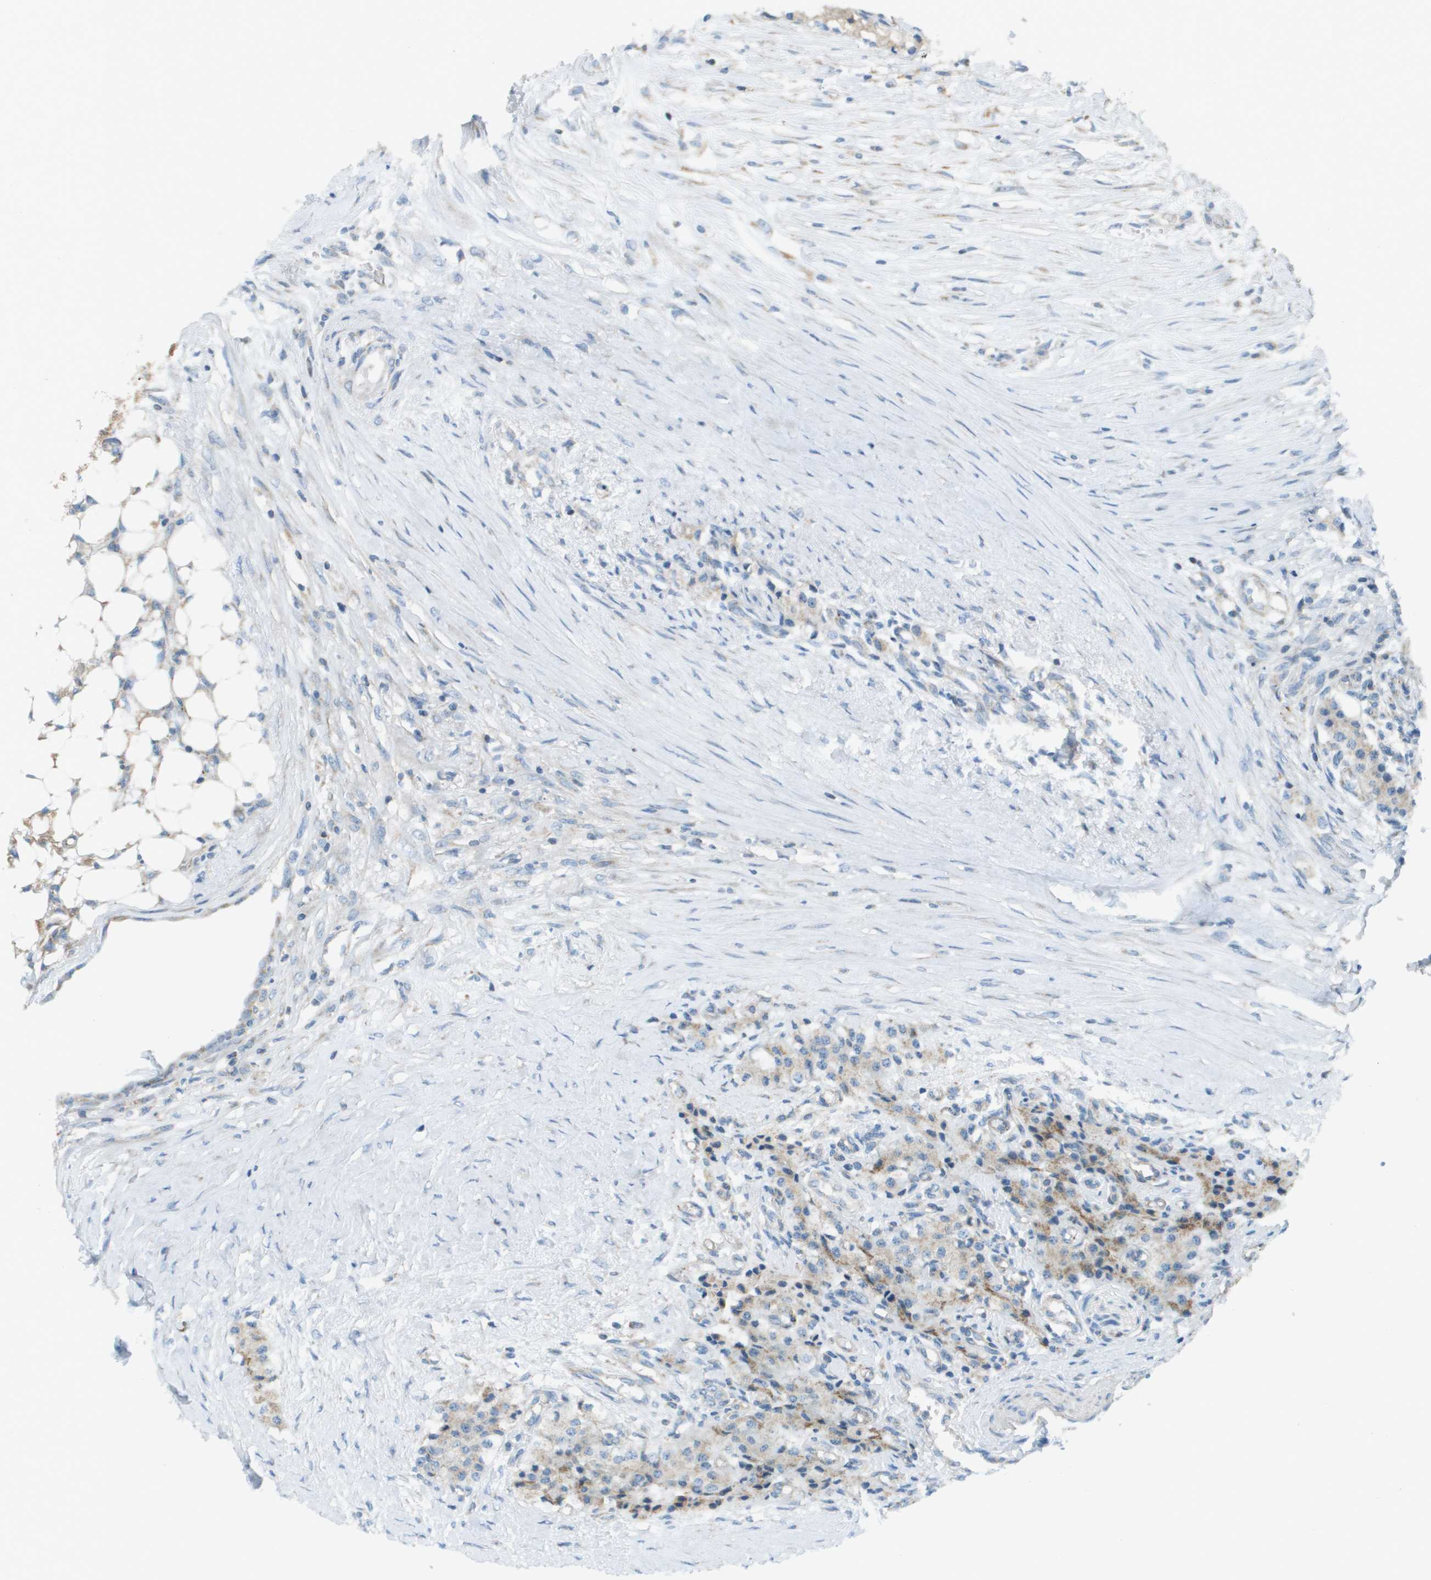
{"staining": {"intensity": "weak", "quantity": ">75%", "location": "cytoplasmic/membranous"}, "tissue": "carcinoid", "cell_type": "Tumor cells", "image_type": "cancer", "snomed": [{"axis": "morphology", "description": "Carcinoid, malignant, NOS"}, {"axis": "topography", "description": "Colon"}], "caption": "Protein expression analysis of human carcinoid reveals weak cytoplasmic/membranous staining in about >75% of tumor cells.", "gene": "TAOK3", "patient": {"sex": "female", "age": 52}}